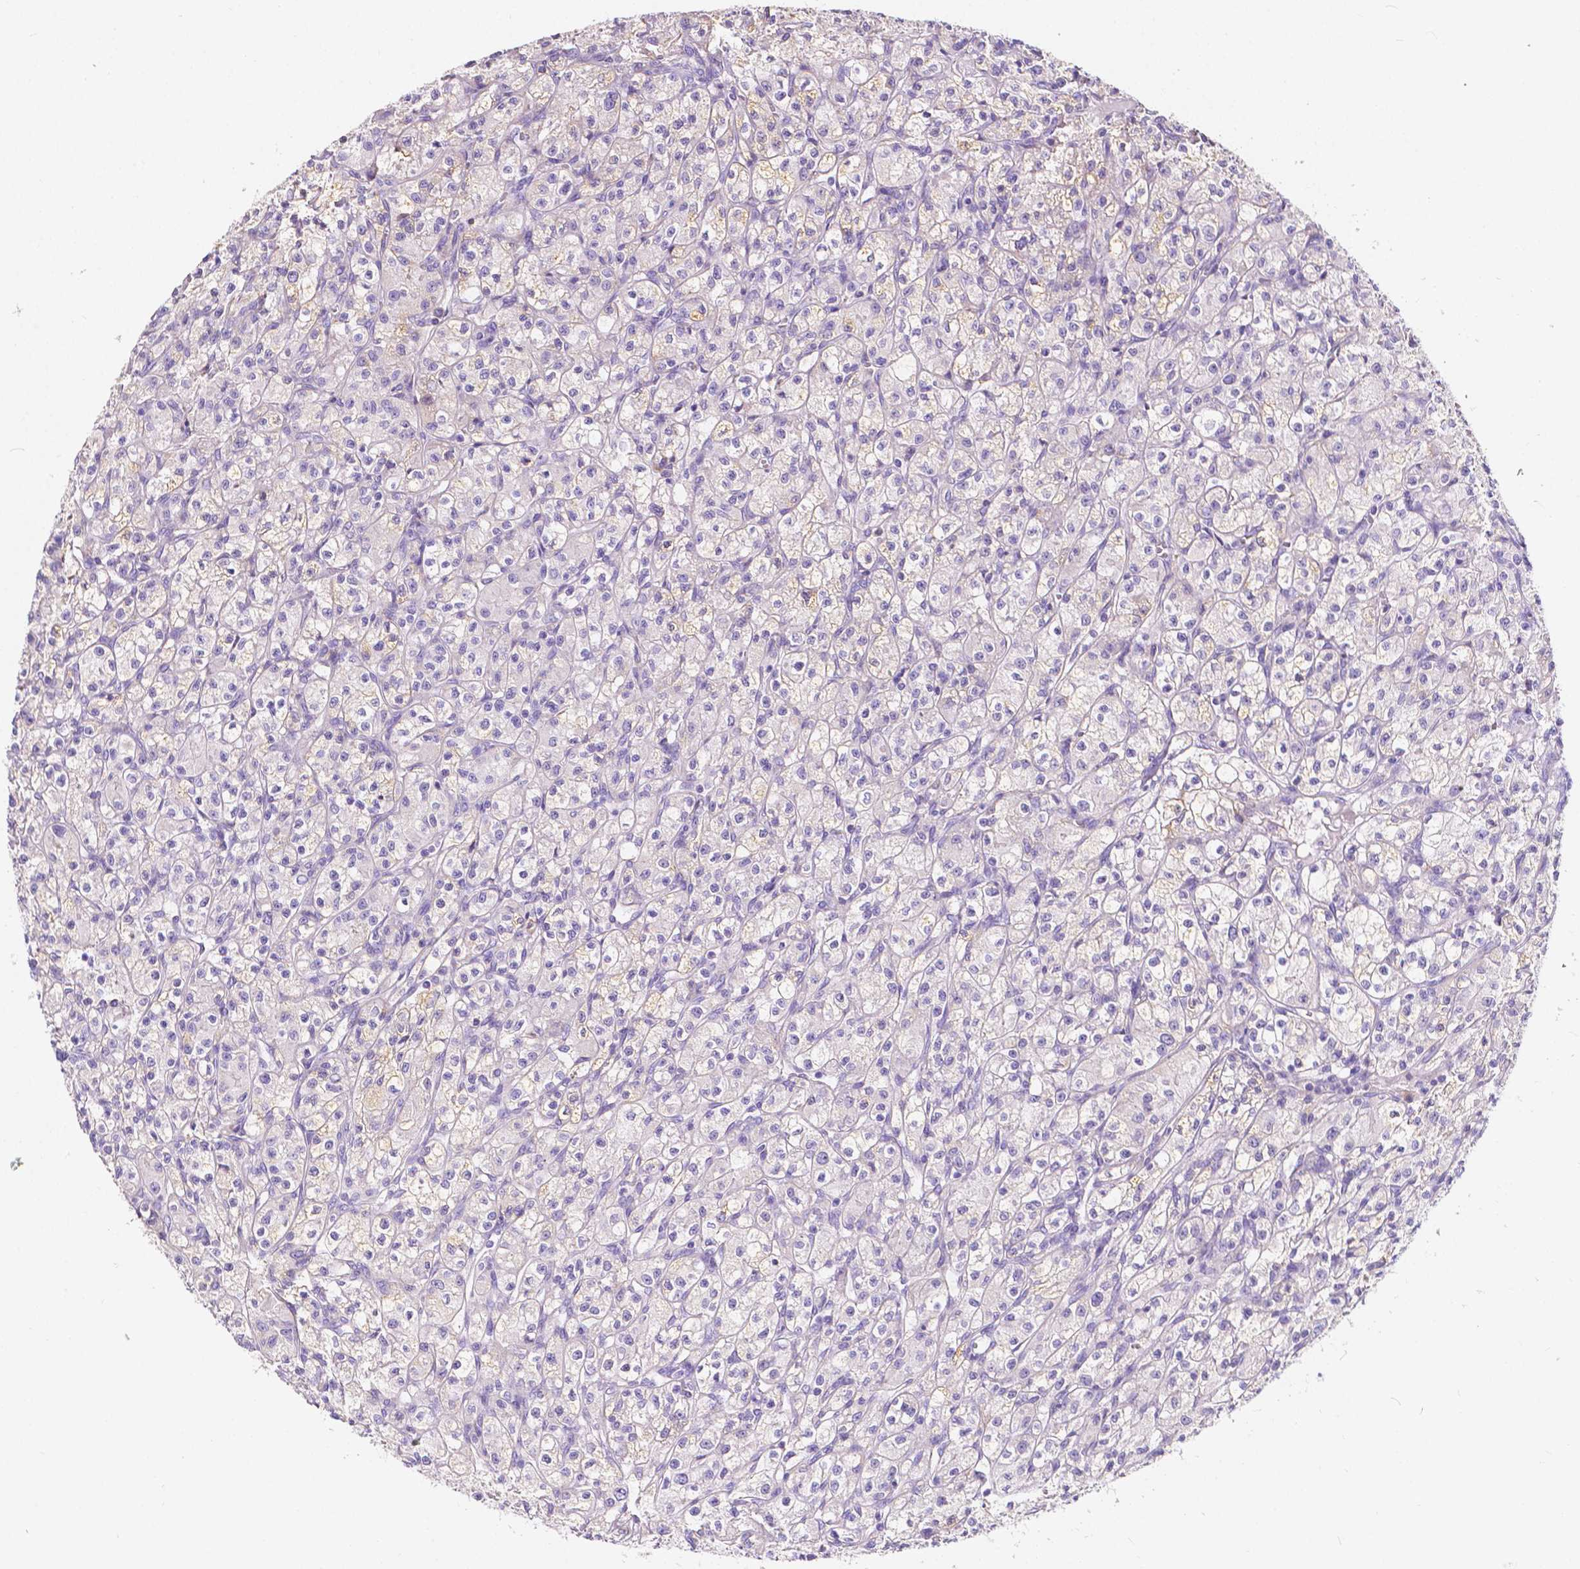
{"staining": {"intensity": "negative", "quantity": "none", "location": "none"}, "tissue": "renal cancer", "cell_type": "Tumor cells", "image_type": "cancer", "snomed": [{"axis": "morphology", "description": "Adenocarcinoma, NOS"}, {"axis": "topography", "description": "Kidney"}], "caption": "Adenocarcinoma (renal) was stained to show a protein in brown. There is no significant staining in tumor cells. Brightfield microscopy of immunohistochemistry stained with DAB (brown) and hematoxylin (blue), captured at high magnification.", "gene": "CLSTN2", "patient": {"sex": "female", "age": 70}}